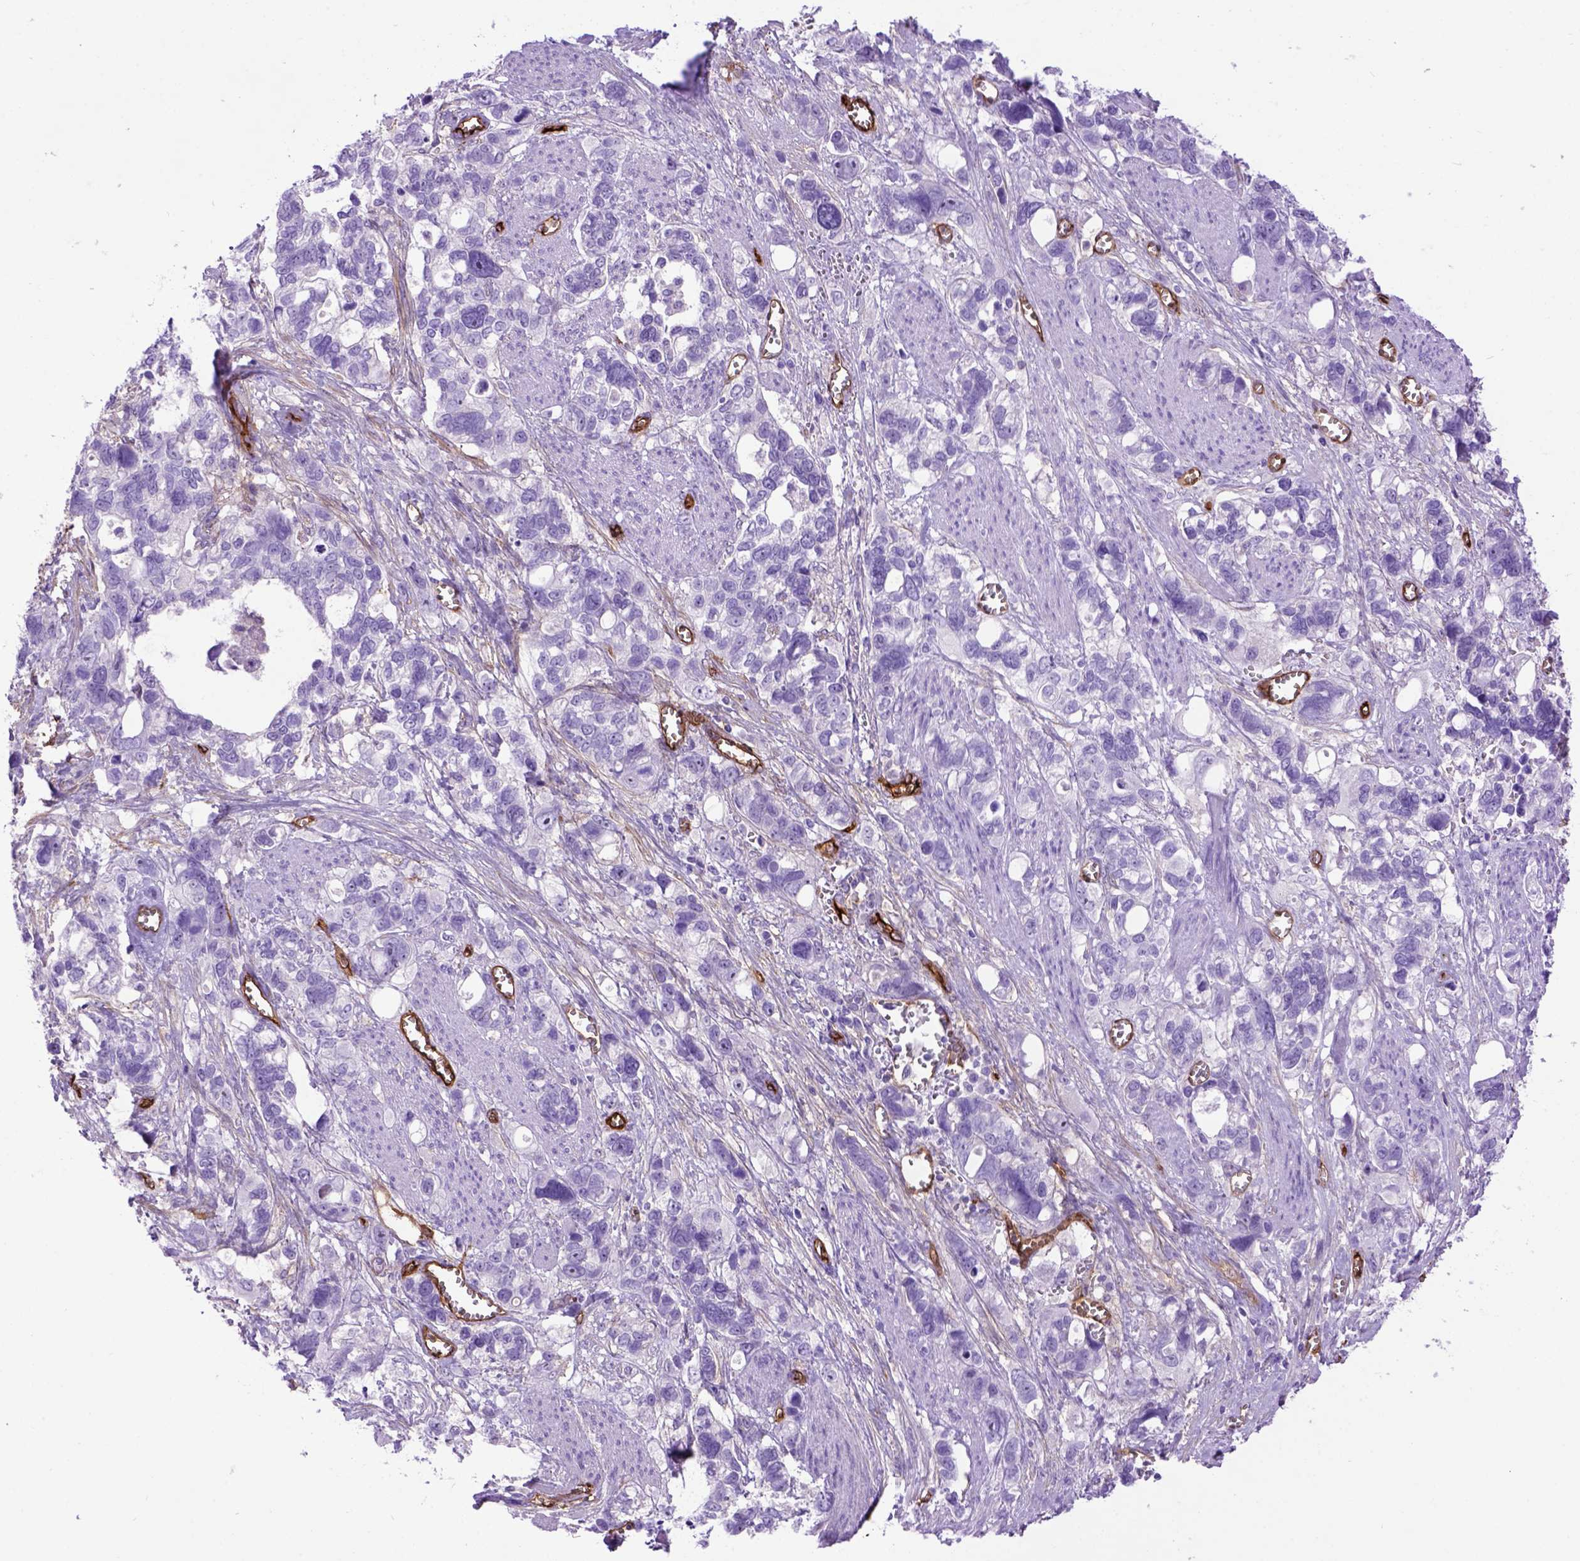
{"staining": {"intensity": "negative", "quantity": "none", "location": "none"}, "tissue": "stomach cancer", "cell_type": "Tumor cells", "image_type": "cancer", "snomed": [{"axis": "morphology", "description": "Adenocarcinoma, NOS"}, {"axis": "topography", "description": "Stomach, upper"}], "caption": "Immunohistochemistry (IHC) image of adenocarcinoma (stomach) stained for a protein (brown), which demonstrates no positivity in tumor cells. (Brightfield microscopy of DAB (3,3'-diaminobenzidine) immunohistochemistry (IHC) at high magnification).", "gene": "ENG", "patient": {"sex": "female", "age": 81}}